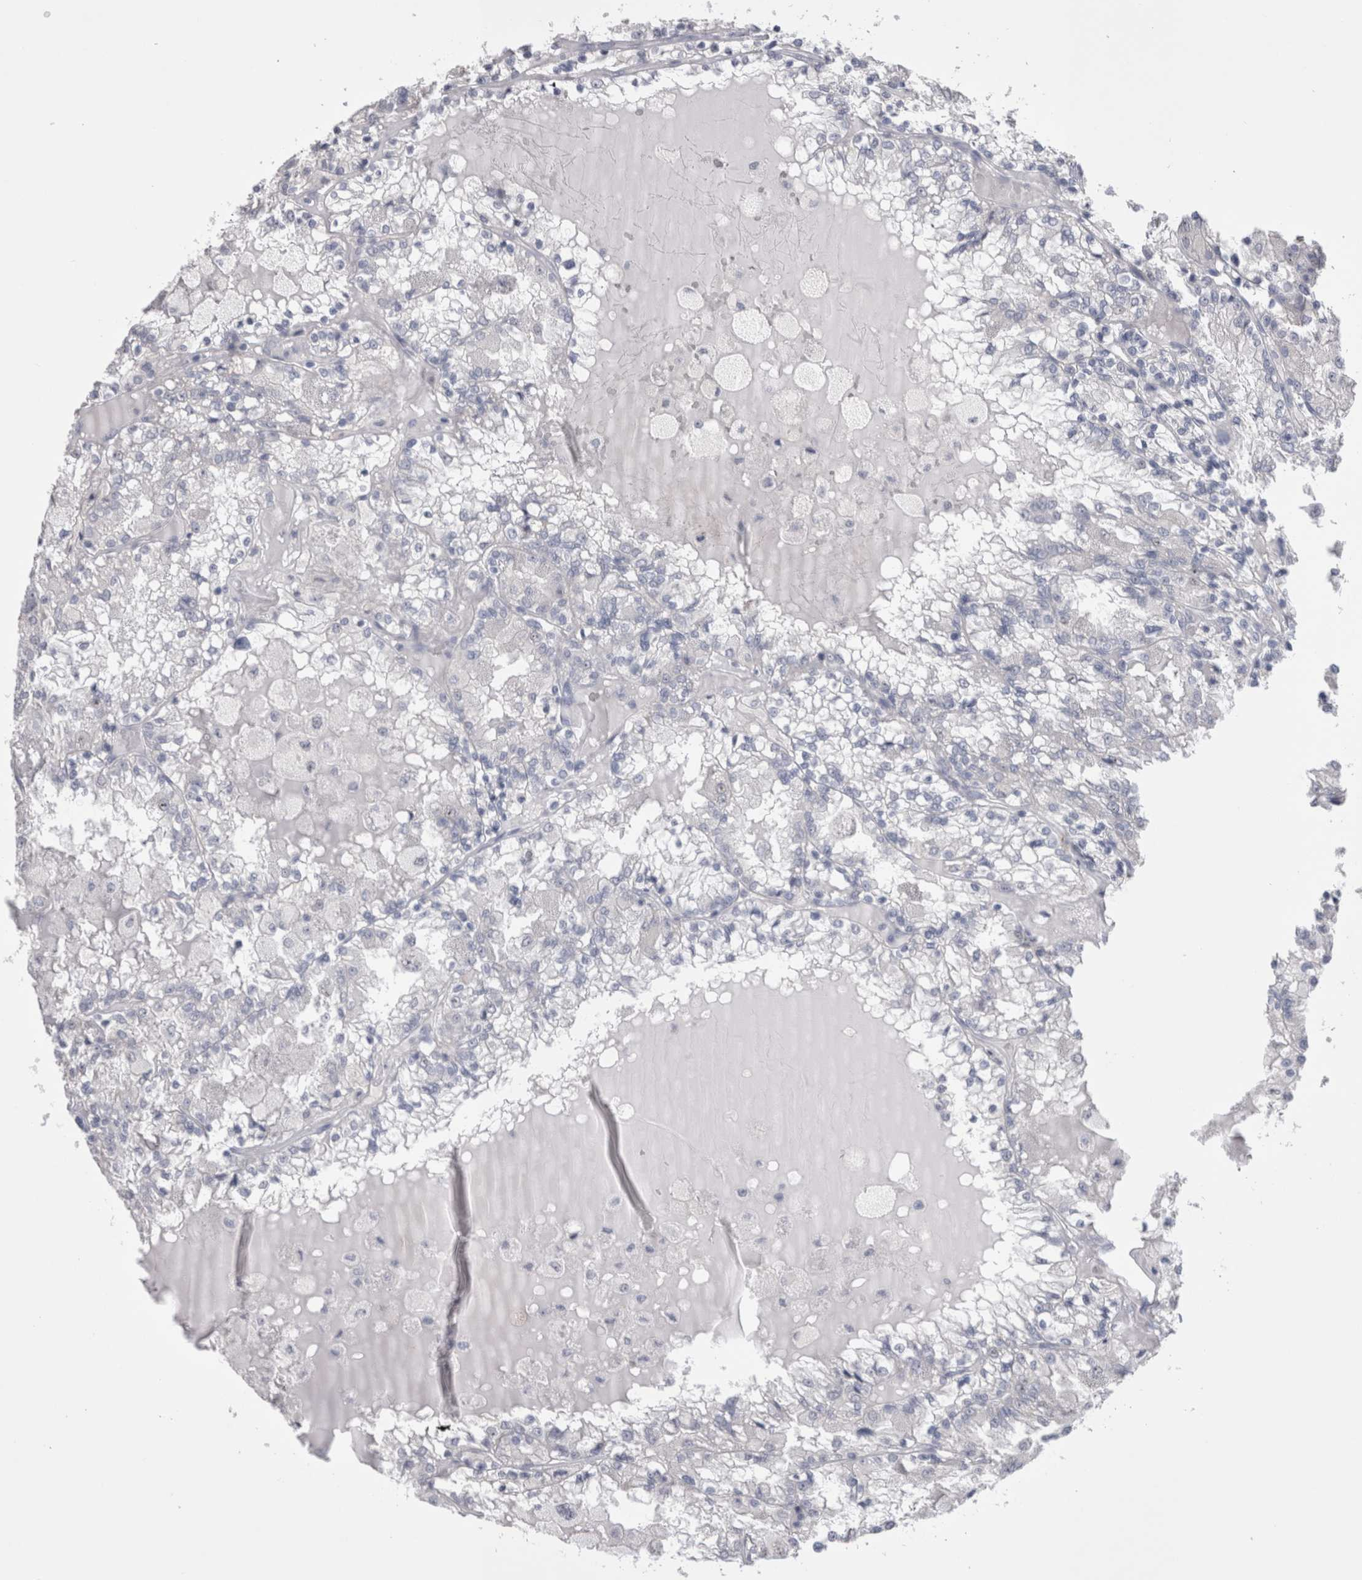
{"staining": {"intensity": "negative", "quantity": "none", "location": "none"}, "tissue": "renal cancer", "cell_type": "Tumor cells", "image_type": "cancer", "snomed": [{"axis": "morphology", "description": "Adenocarcinoma, NOS"}, {"axis": "topography", "description": "Kidney"}], "caption": "Immunohistochemical staining of human renal adenocarcinoma shows no significant positivity in tumor cells.", "gene": "PWP2", "patient": {"sex": "female", "age": 56}}